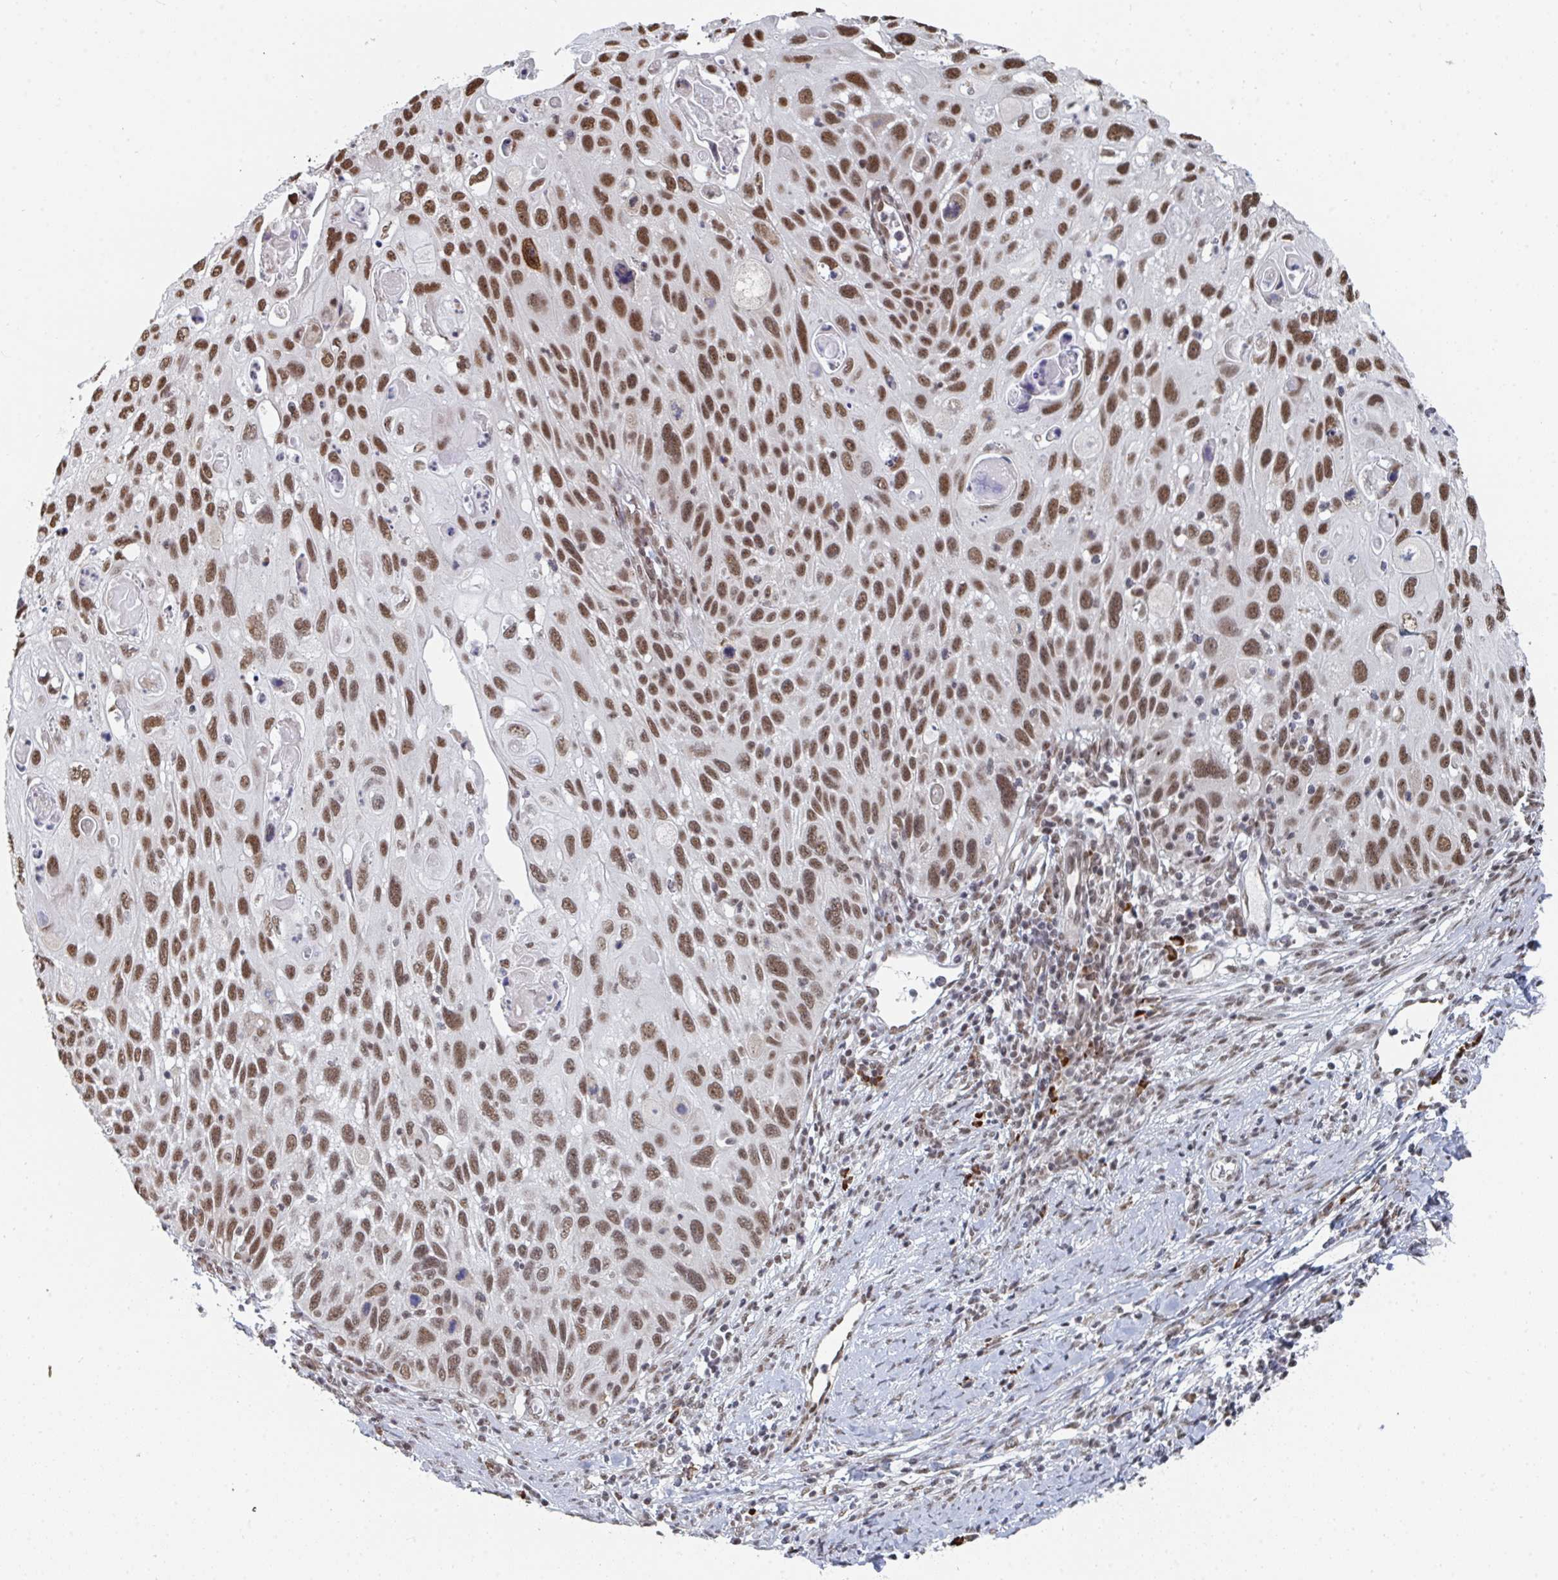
{"staining": {"intensity": "moderate", "quantity": ">75%", "location": "nuclear"}, "tissue": "cervical cancer", "cell_type": "Tumor cells", "image_type": "cancer", "snomed": [{"axis": "morphology", "description": "Squamous cell carcinoma, NOS"}, {"axis": "topography", "description": "Cervix"}], "caption": "Protein analysis of cervical squamous cell carcinoma tissue exhibits moderate nuclear staining in approximately >75% of tumor cells.", "gene": "MBNL1", "patient": {"sex": "female", "age": 70}}